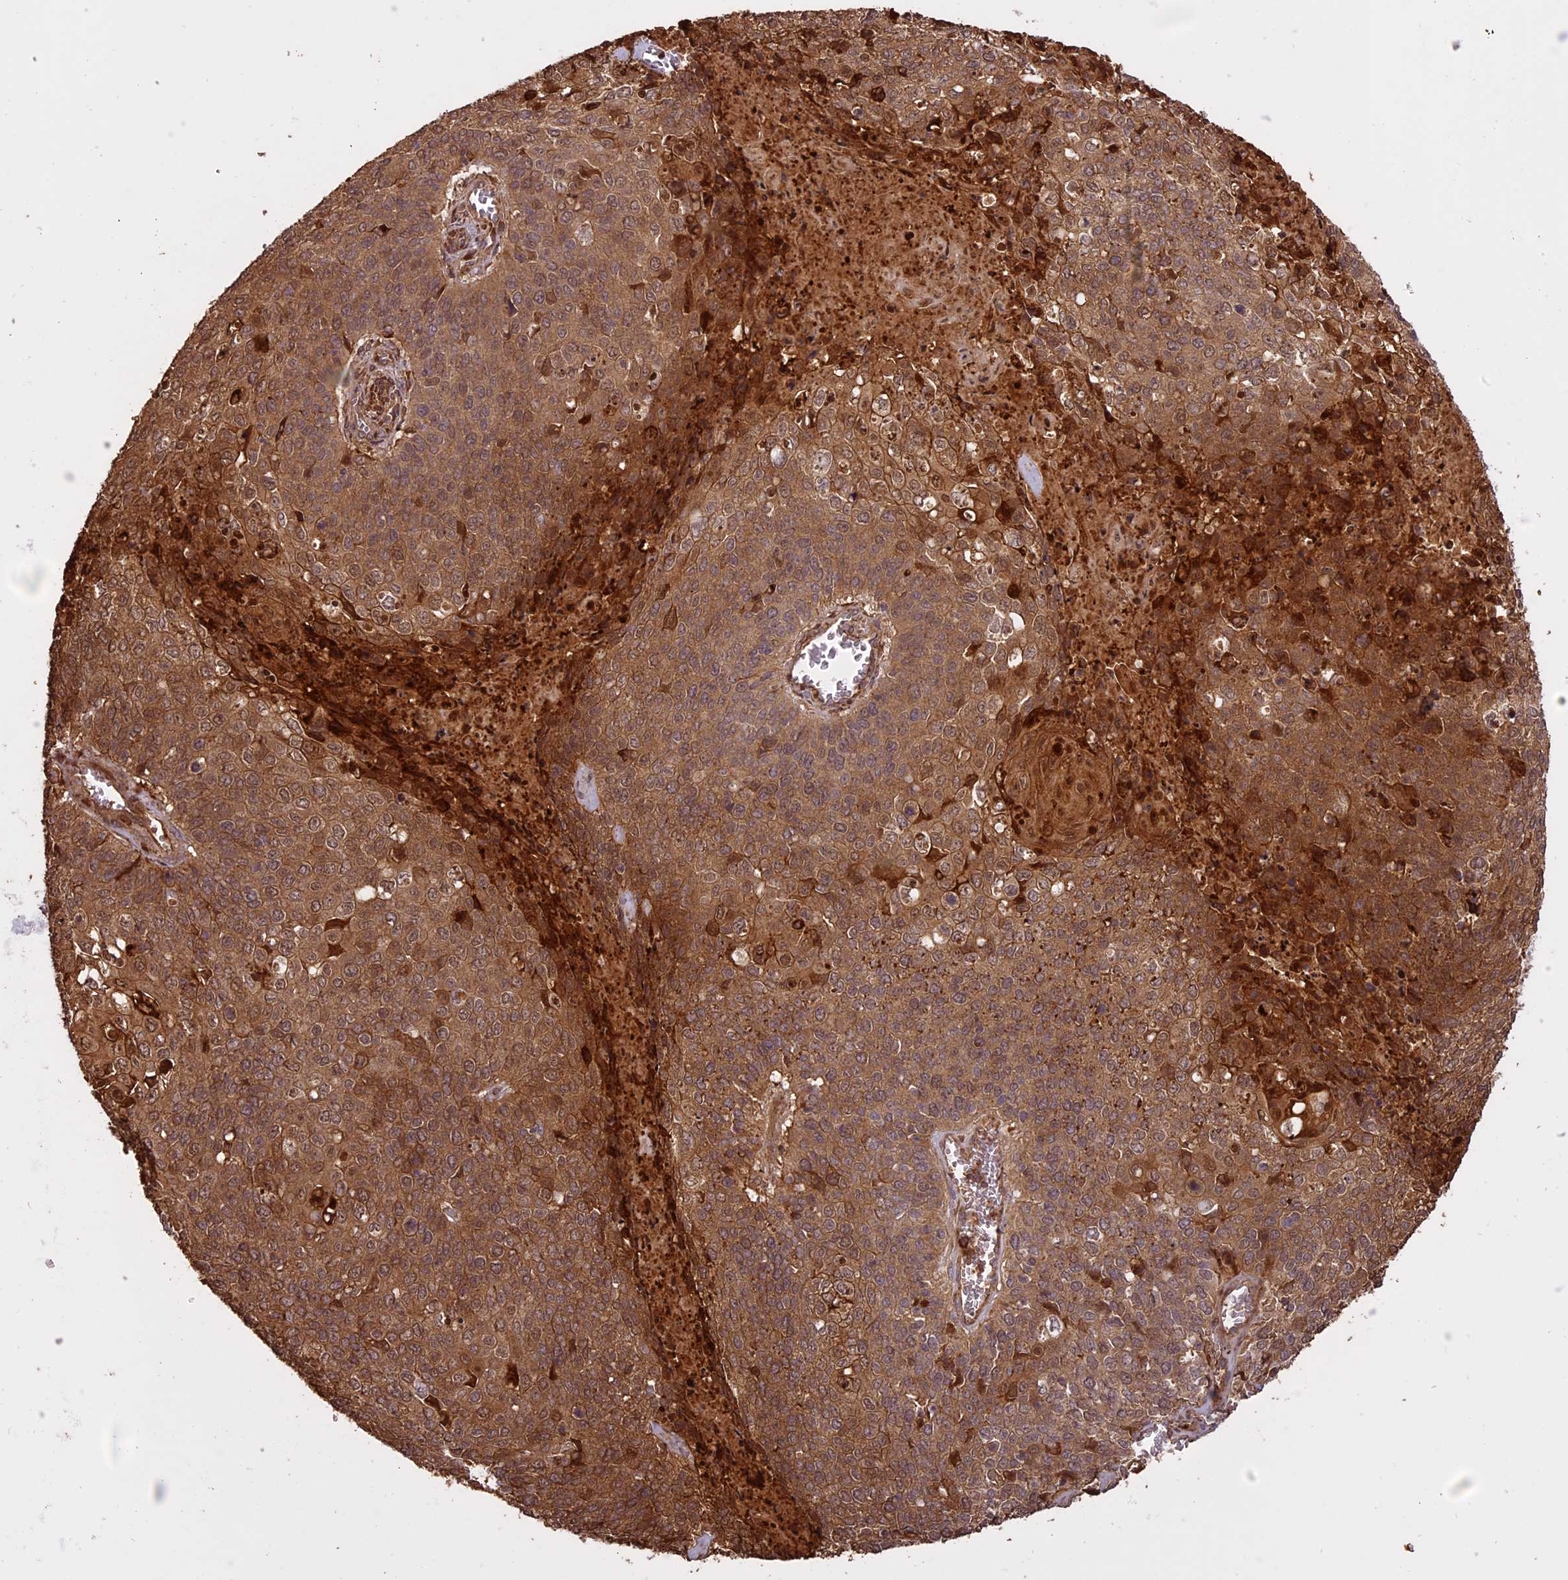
{"staining": {"intensity": "moderate", "quantity": ">75%", "location": "cytoplasmic/membranous,nuclear"}, "tissue": "cervical cancer", "cell_type": "Tumor cells", "image_type": "cancer", "snomed": [{"axis": "morphology", "description": "Squamous cell carcinoma, NOS"}, {"axis": "topography", "description": "Cervix"}], "caption": "This photomicrograph demonstrates immunohistochemistry (IHC) staining of human squamous cell carcinoma (cervical), with medium moderate cytoplasmic/membranous and nuclear staining in approximately >75% of tumor cells.", "gene": "ENHO", "patient": {"sex": "female", "age": 39}}